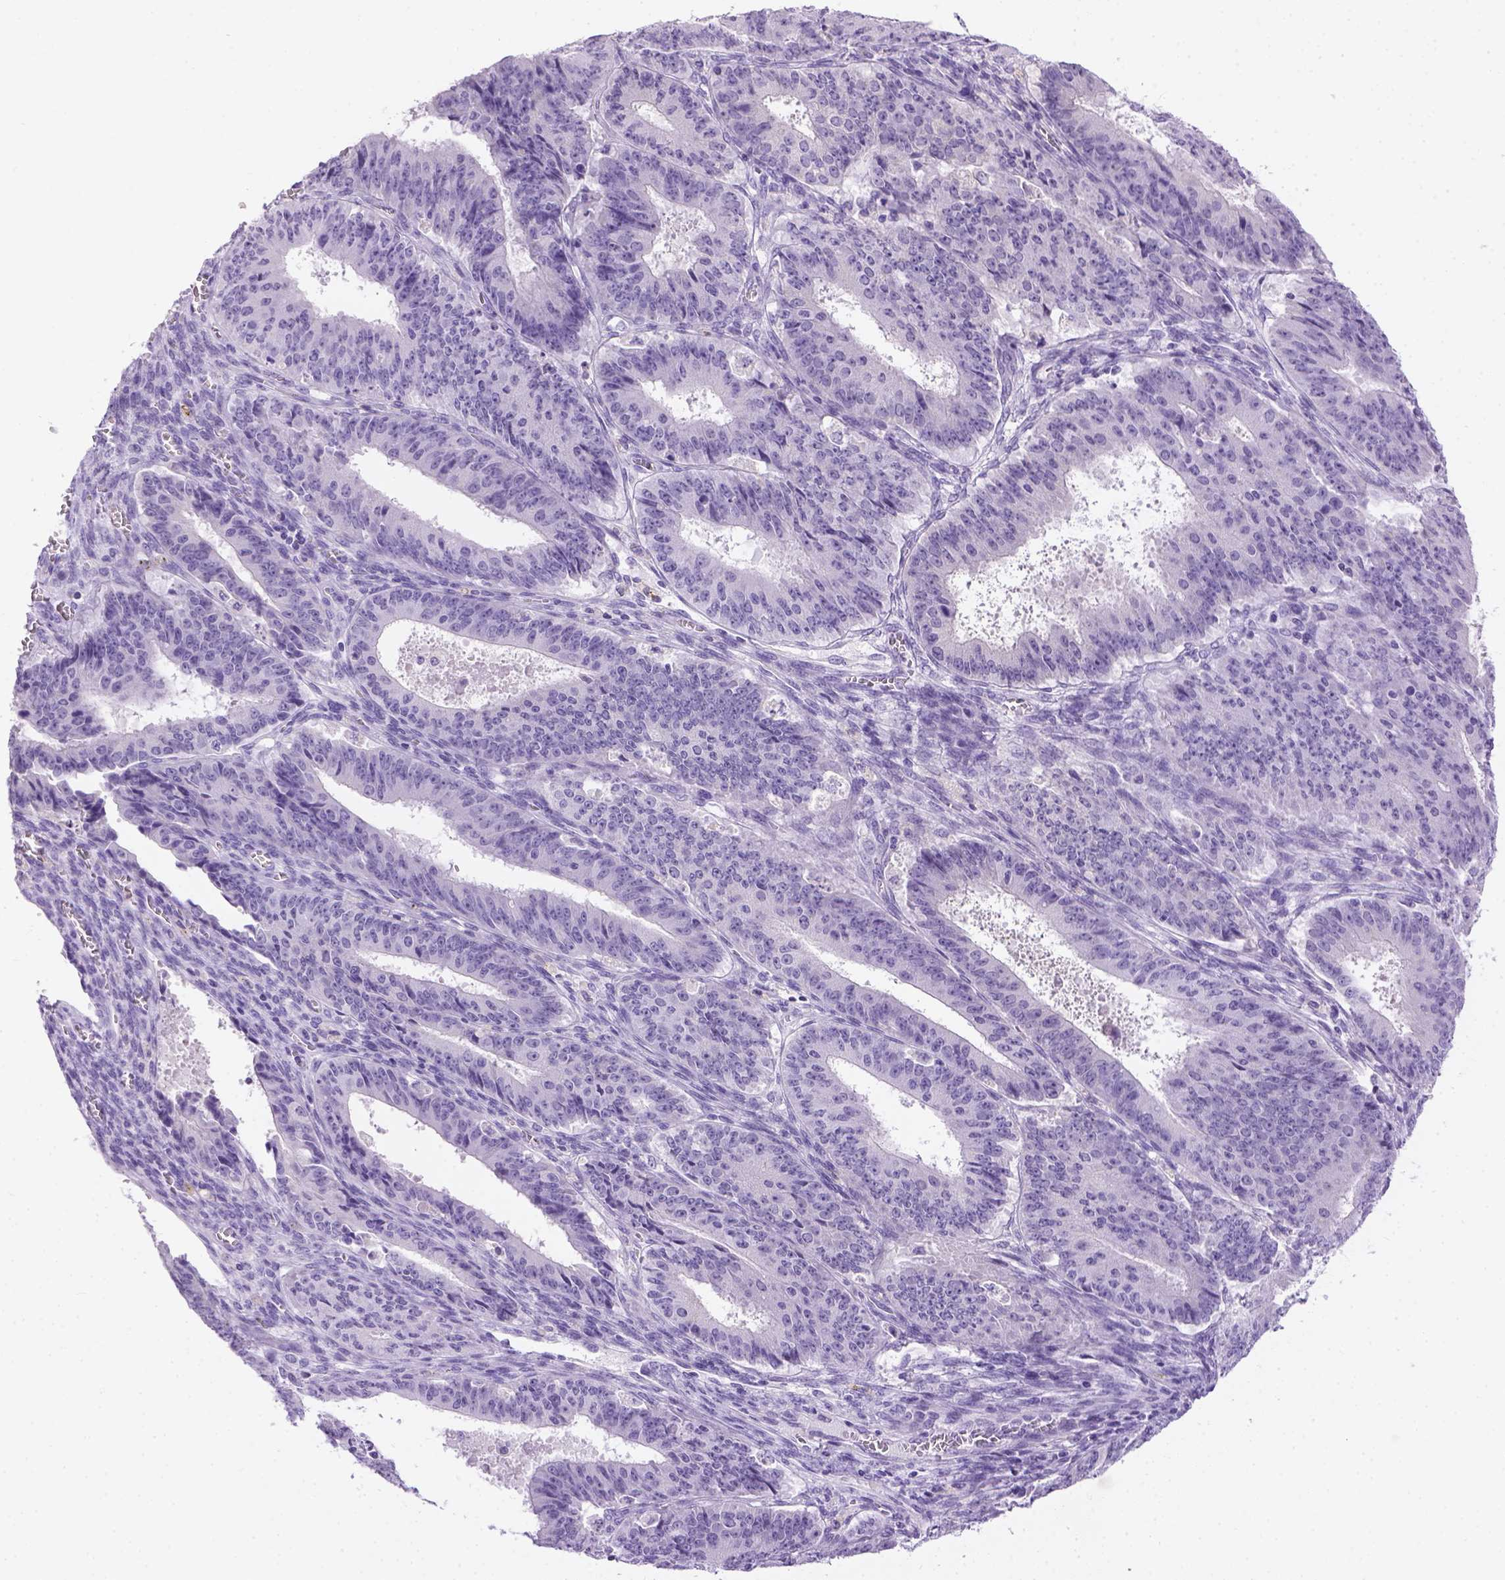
{"staining": {"intensity": "negative", "quantity": "none", "location": "none"}, "tissue": "ovarian cancer", "cell_type": "Tumor cells", "image_type": "cancer", "snomed": [{"axis": "morphology", "description": "Carcinoma, endometroid"}, {"axis": "topography", "description": "Ovary"}], "caption": "Tumor cells are negative for protein expression in human ovarian cancer (endometroid carcinoma). (DAB (3,3'-diaminobenzidine) IHC with hematoxylin counter stain).", "gene": "TMEM38A", "patient": {"sex": "female", "age": 42}}